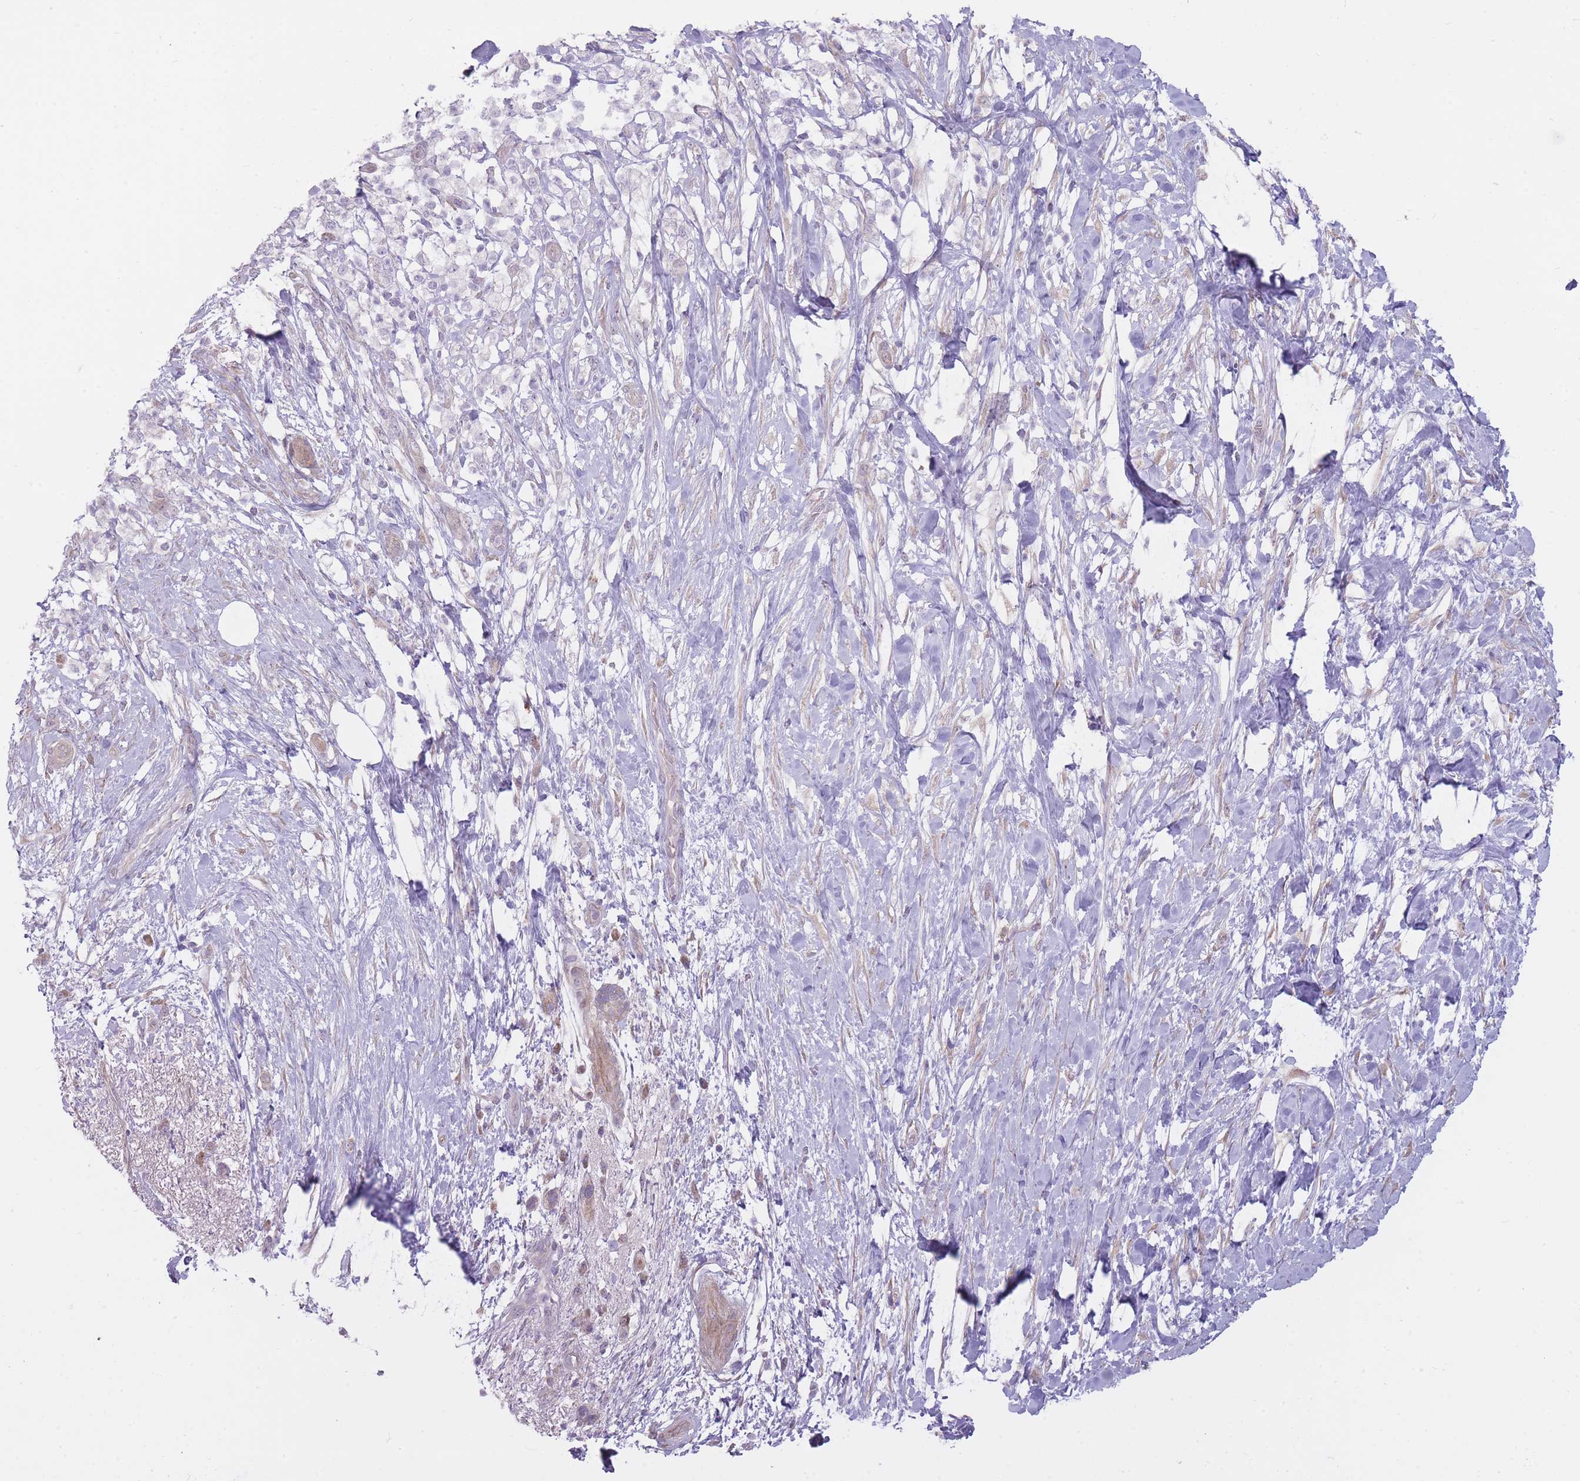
{"staining": {"intensity": "negative", "quantity": "none", "location": "none"}, "tissue": "pancreatic cancer", "cell_type": "Tumor cells", "image_type": "cancer", "snomed": [{"axis": "morphology", "description": "Adenocarcinoma, NOS"}, {"axis": "topography", "description": "Pancreas"}], "caption": "Immunohistochemistry (IHC) histopathology image of pancreatic cancer stained for a protein (brown), which displays no staining in tumor cells. (DAB immunohistochemistry, high magnification).", "gene": "PGRMC2", "patient": {"sex": "female", "age": 72}}